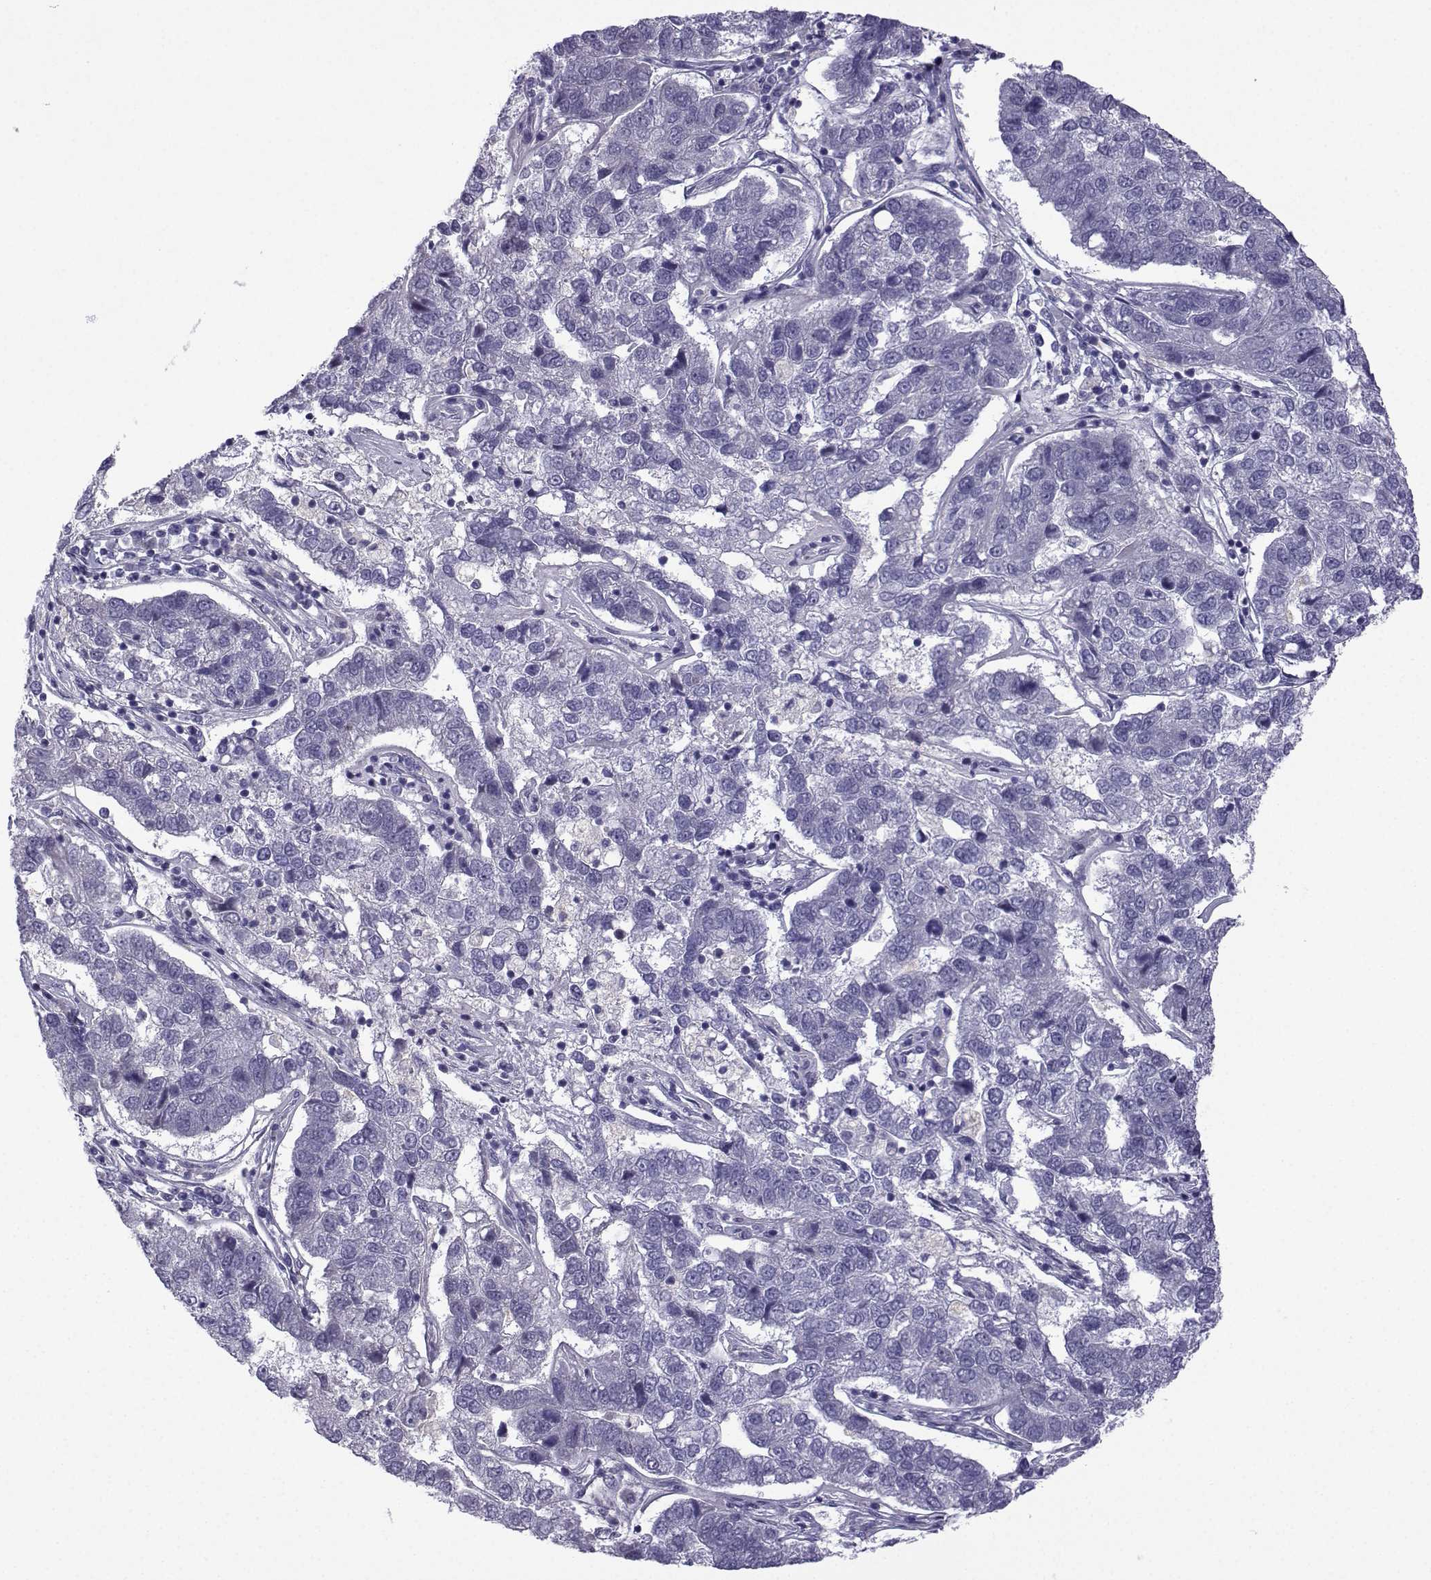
{"staining": {"intensity": "negative", "quantity": "none", "location": "none"}, "tissue": "pancreatic cancer", "cell_type": "Tumor cells", "image_type": "cancer", "snomed": [{"axis": "morphology", "description": "Adenocarcinoma, NOS"}, {"axis": "topography", "description": "Pancreas"}], "caption": "Immunohistochemistry photomicrograph of neoplastic tissue: human adenocarcinoma (pancreatic) stained with DAB shows no significant protein expression in tumor cells.", "gene": "SPACA7", "patient": {"sex": "female", "age": 61}}